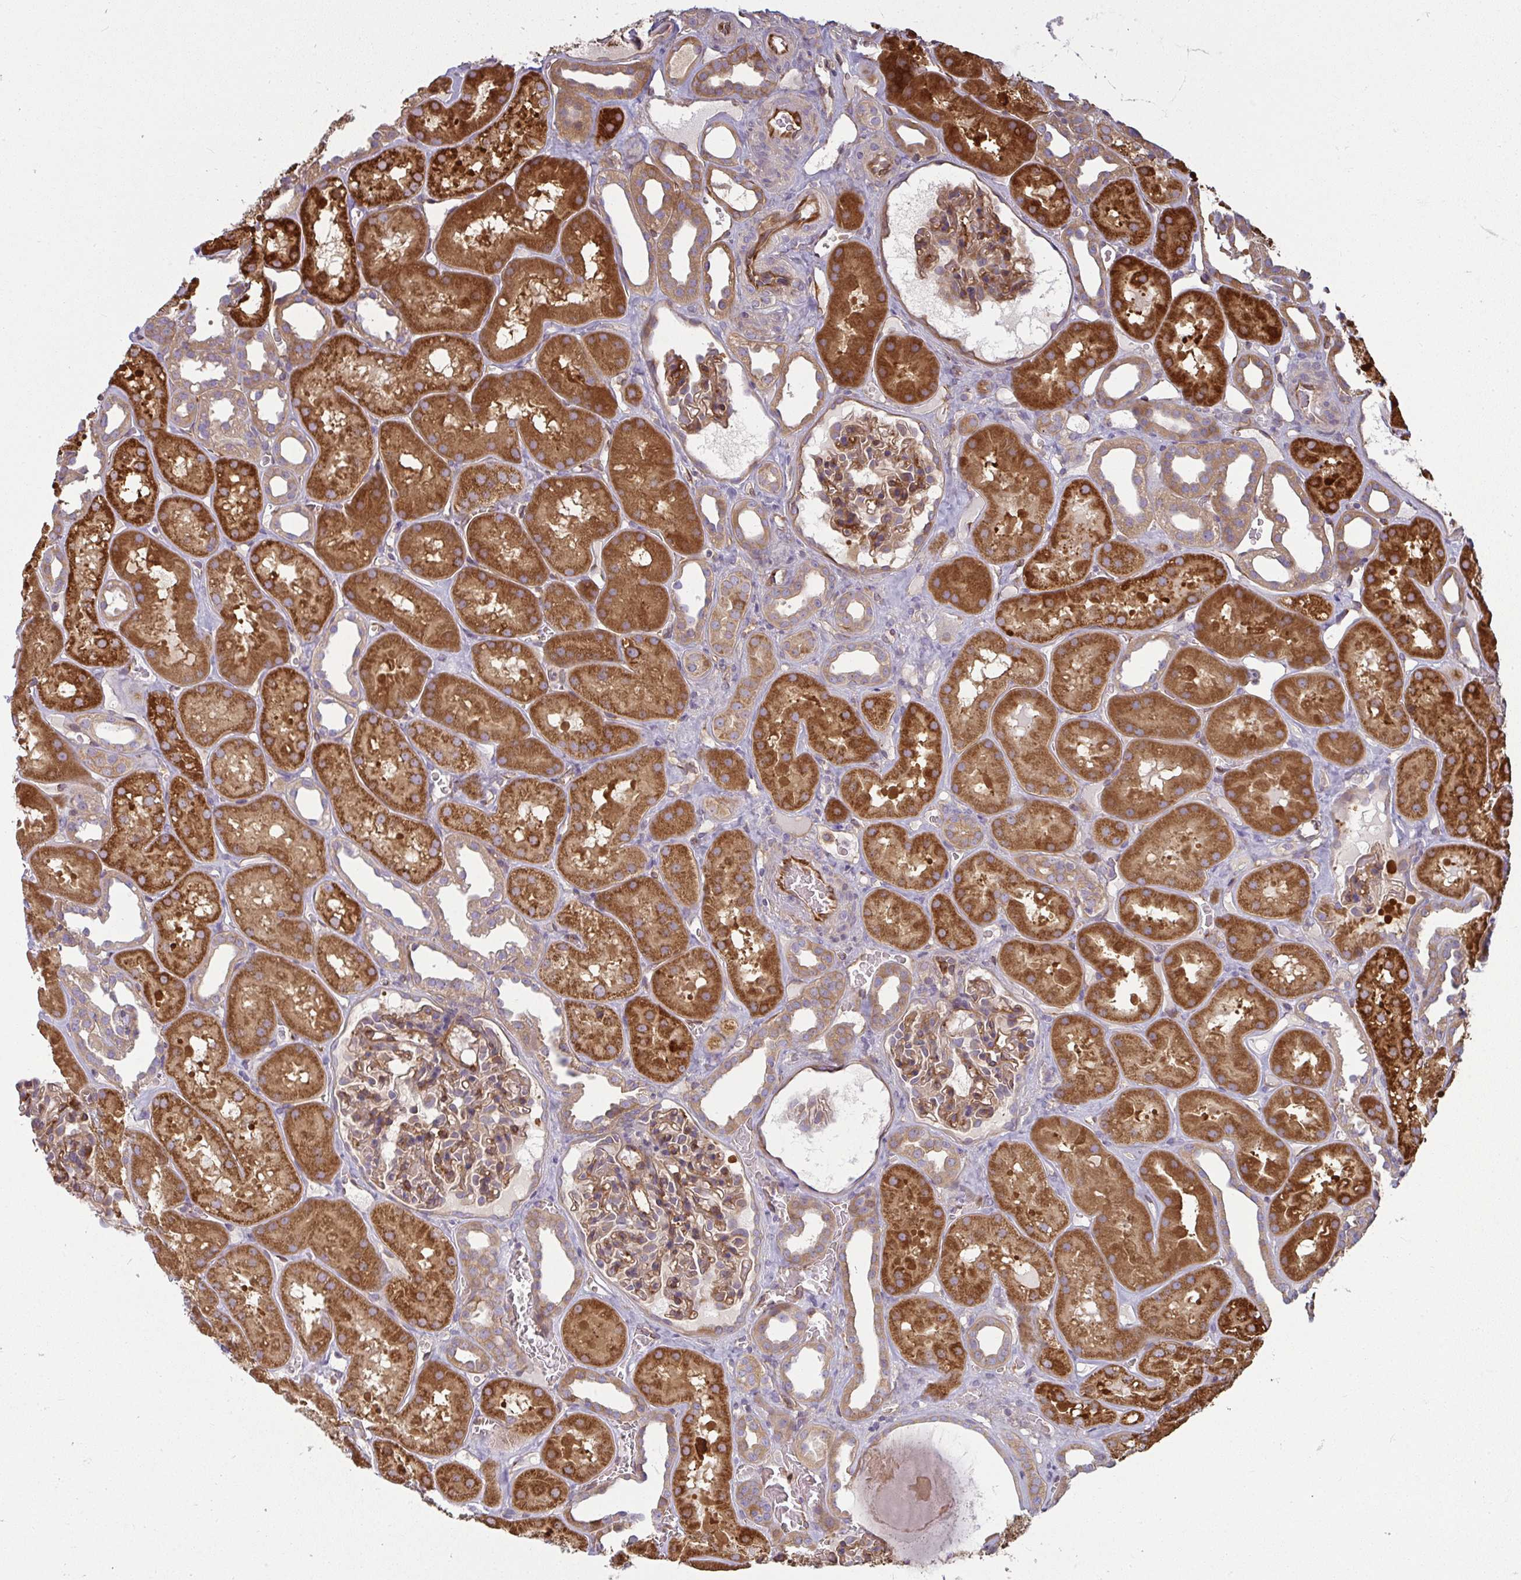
{"staining": {"intensity": "moderate", "quantity": "25%-75%", "location": "cytoplasmic/membranous"}, "tissue": "kidney", "cell_type": "Cells in glomeruli", "image_type": "normal", "snomed": [{"axis": "morphology", "description": "Normal tissue, NOS"}, {"axis": "topography", "description": "Kidney"}], "caption": "Benign kidney was stained to show a protein in brown. There is medium levels of moderate cytoplasmic/membranous positivity in approximately 25%-75% of cells in glomeruli. (IHC, brightfield microscopy, high magnification).", "gene": "IFIT3", "patient": {"sex": "female", "age": 41}}